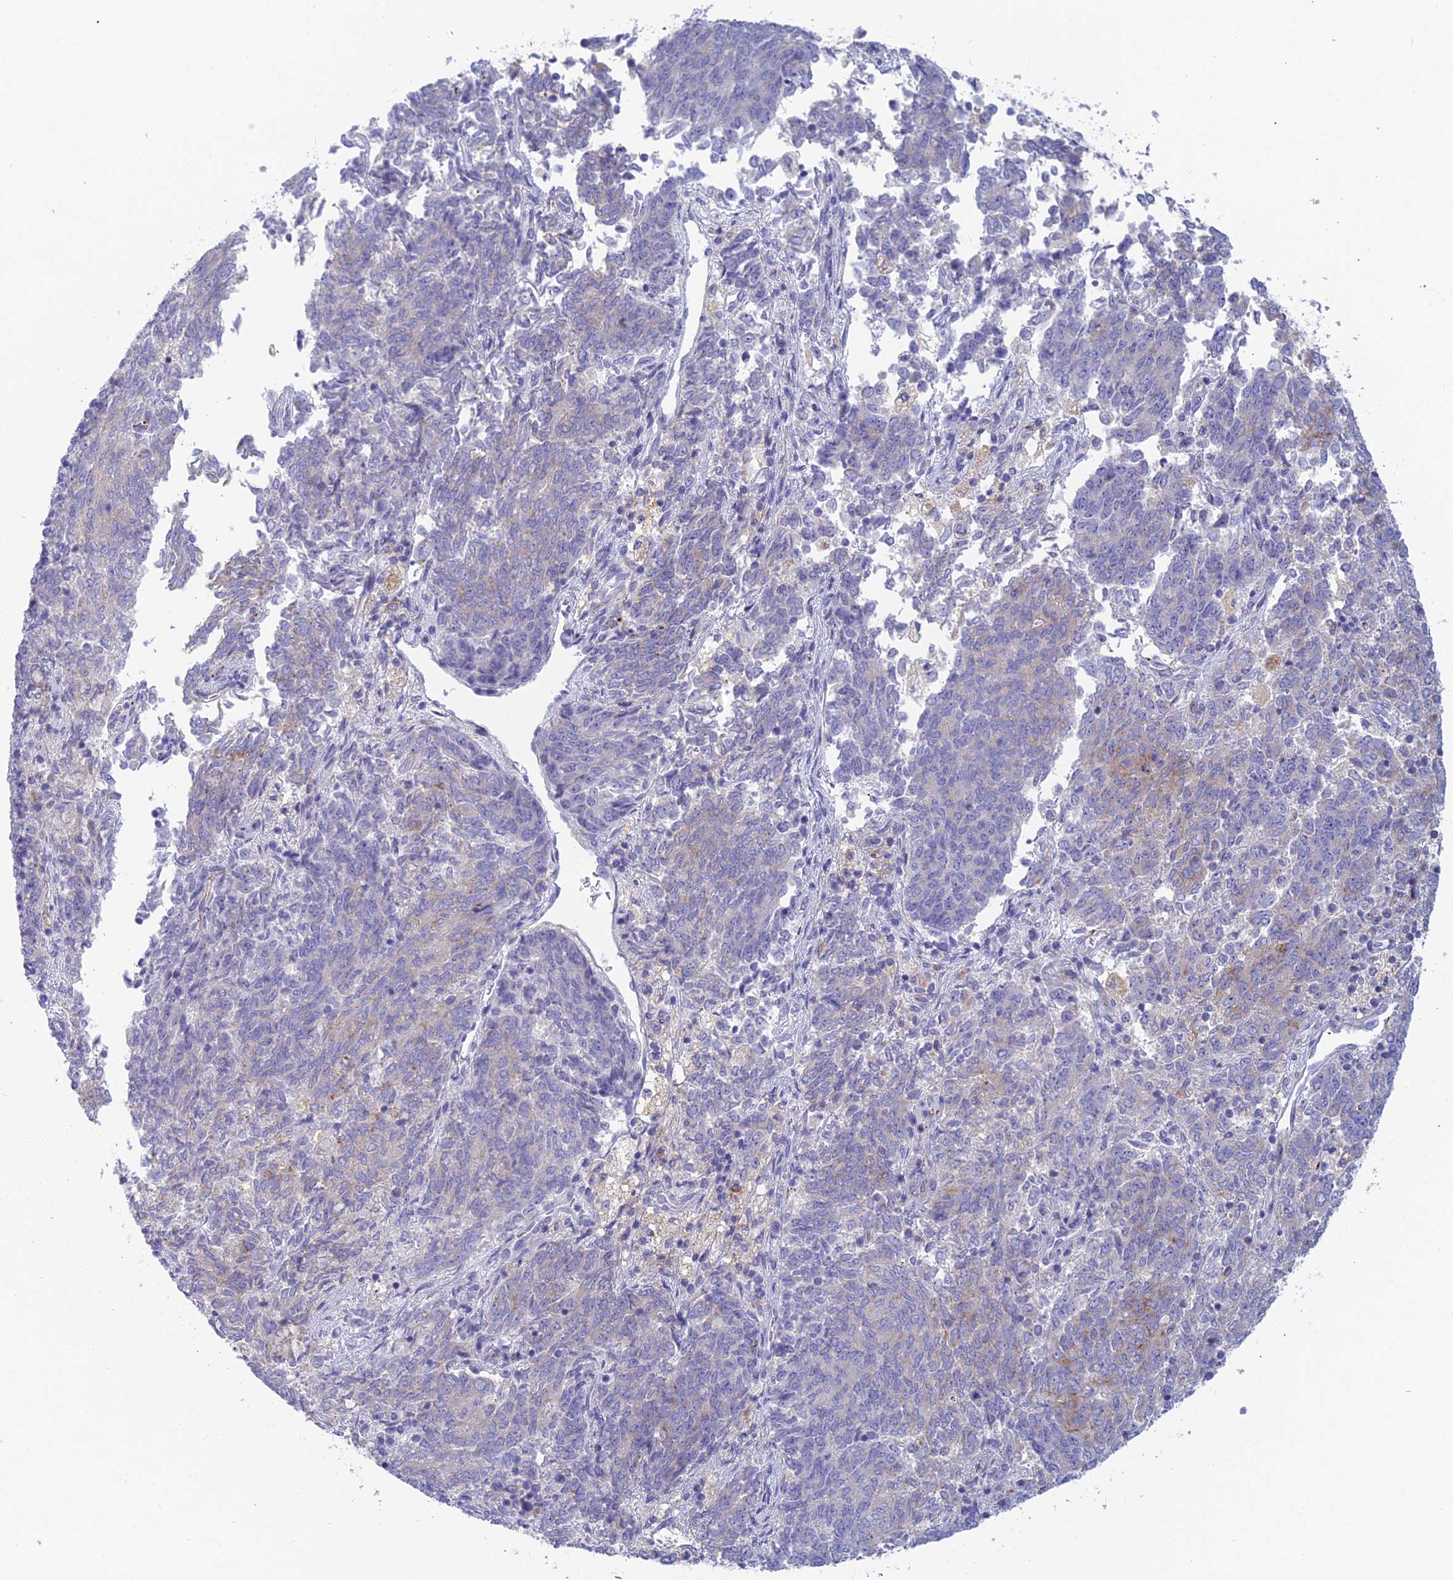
{"staining": {"intensity": "negative", "quantity": "none", "location": "none"}, "tissue": "endometrial cancer", "cell_type": "Tumor cells", "image_type": "cancer", "snomed": [{"axis": "morphology", "description": "Adenocarcinoma, NOS"}, {"axis": "topography", "description": "Endometrium"}], "caption": "Immunohistochemistry (IHC) of endometrial cancer reveals no expression in tumor cells.", "gene": "FERD3L", "patient": {"sex": "female", "age": 80}}